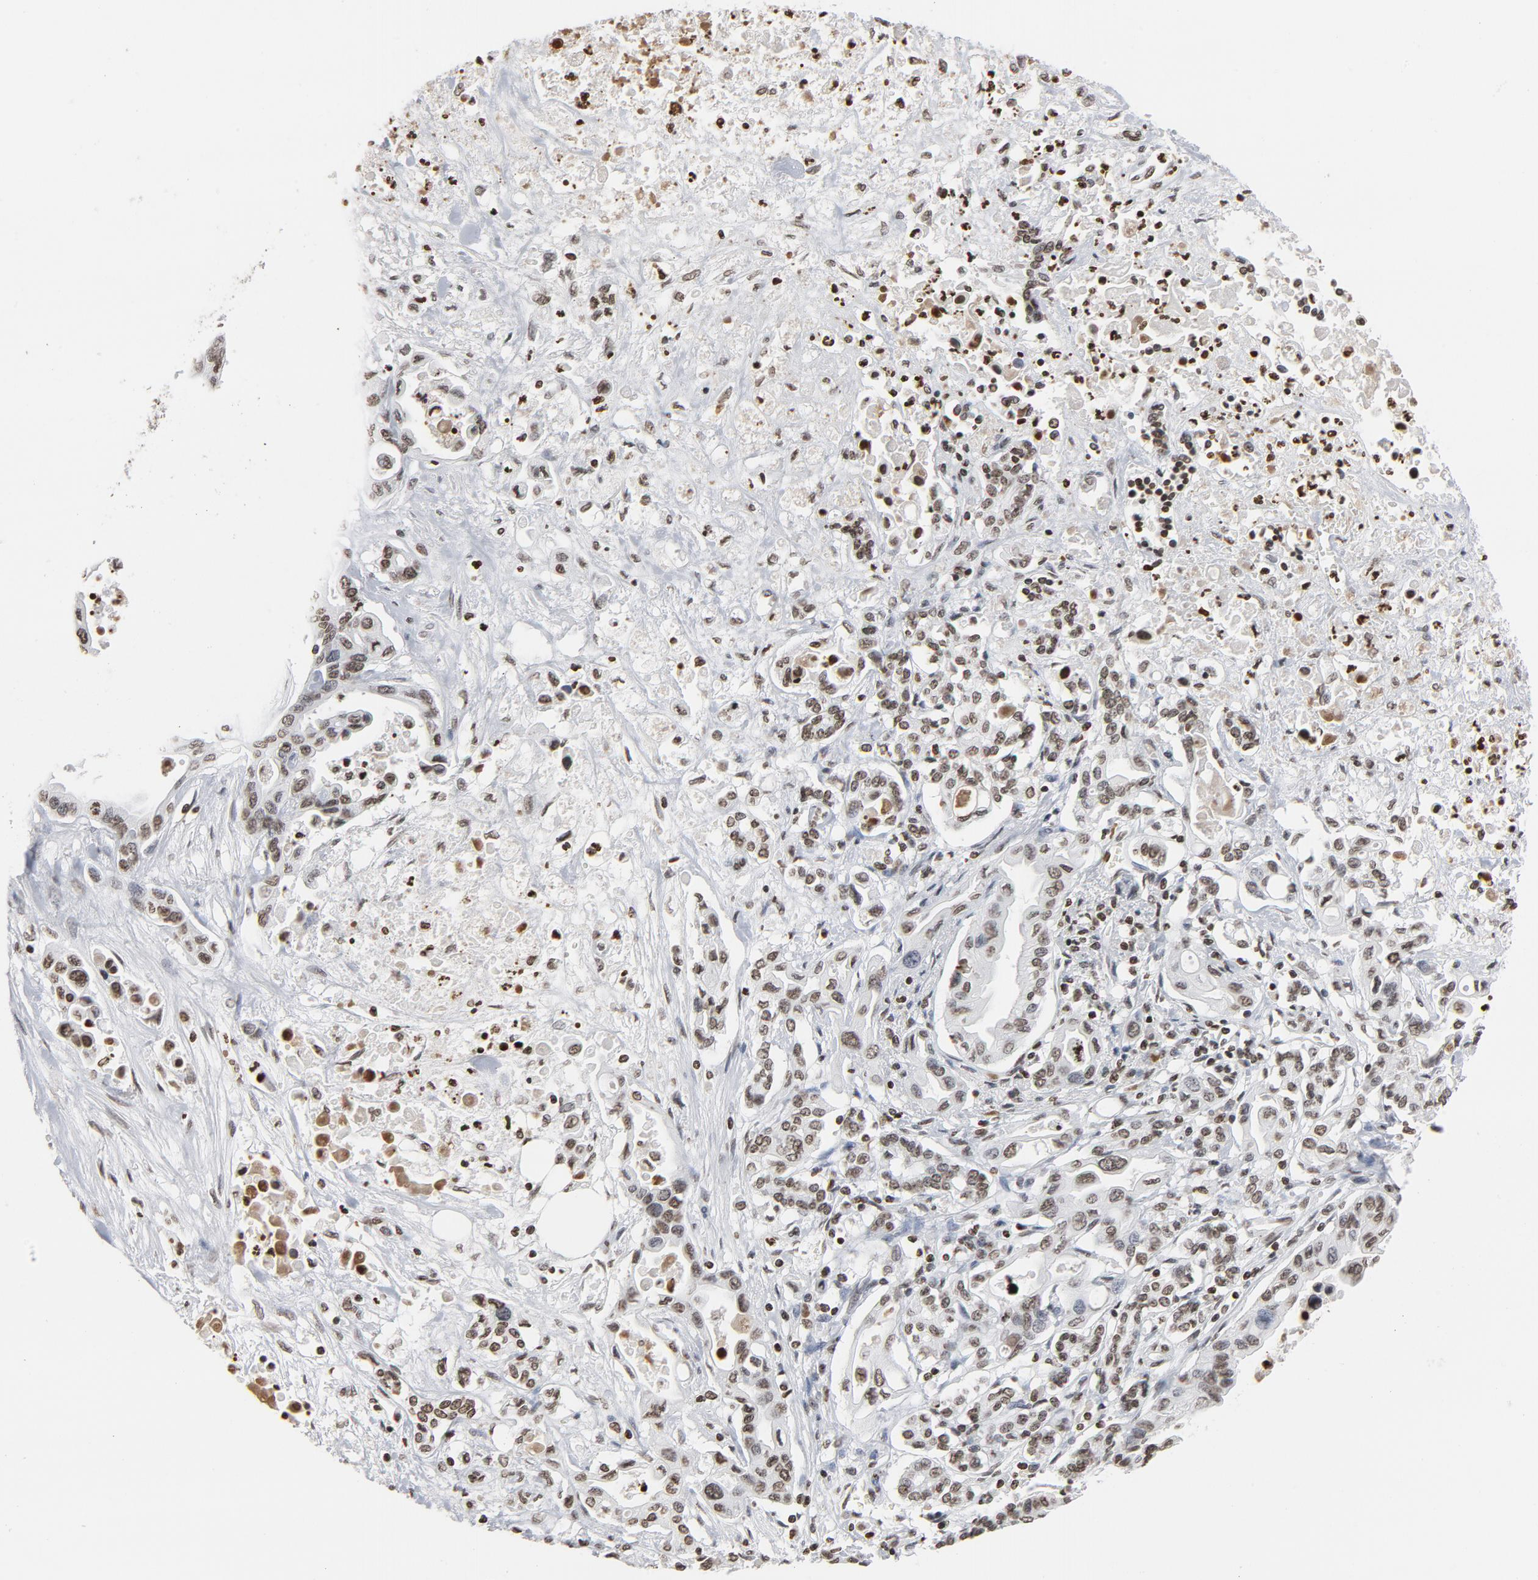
{"staining": {"intensity": "moderate", "quantity": ">75%", "location": "nuclear"}, "tissue": "pancreatic cancer", "cell_type": "Tumor cells", "image_type": "cancer", "snomed": [{"axis": "morphology", "description": "Adenocarcinoma, NOS"}, {"axis": "topography", "description": "Pancreas"}], "caption": "A brown stain shows moderate nuclear positivity of a protein in pancreatic cancer tumor cells. (Stains: DAB (3,3'-diaminobenzidine) in brown, nuclei in blue, Microscopy: brightfield microscopy at high magnification).", "gene": "H2AC12", "patient": {"sex": "female", "age": 57}}